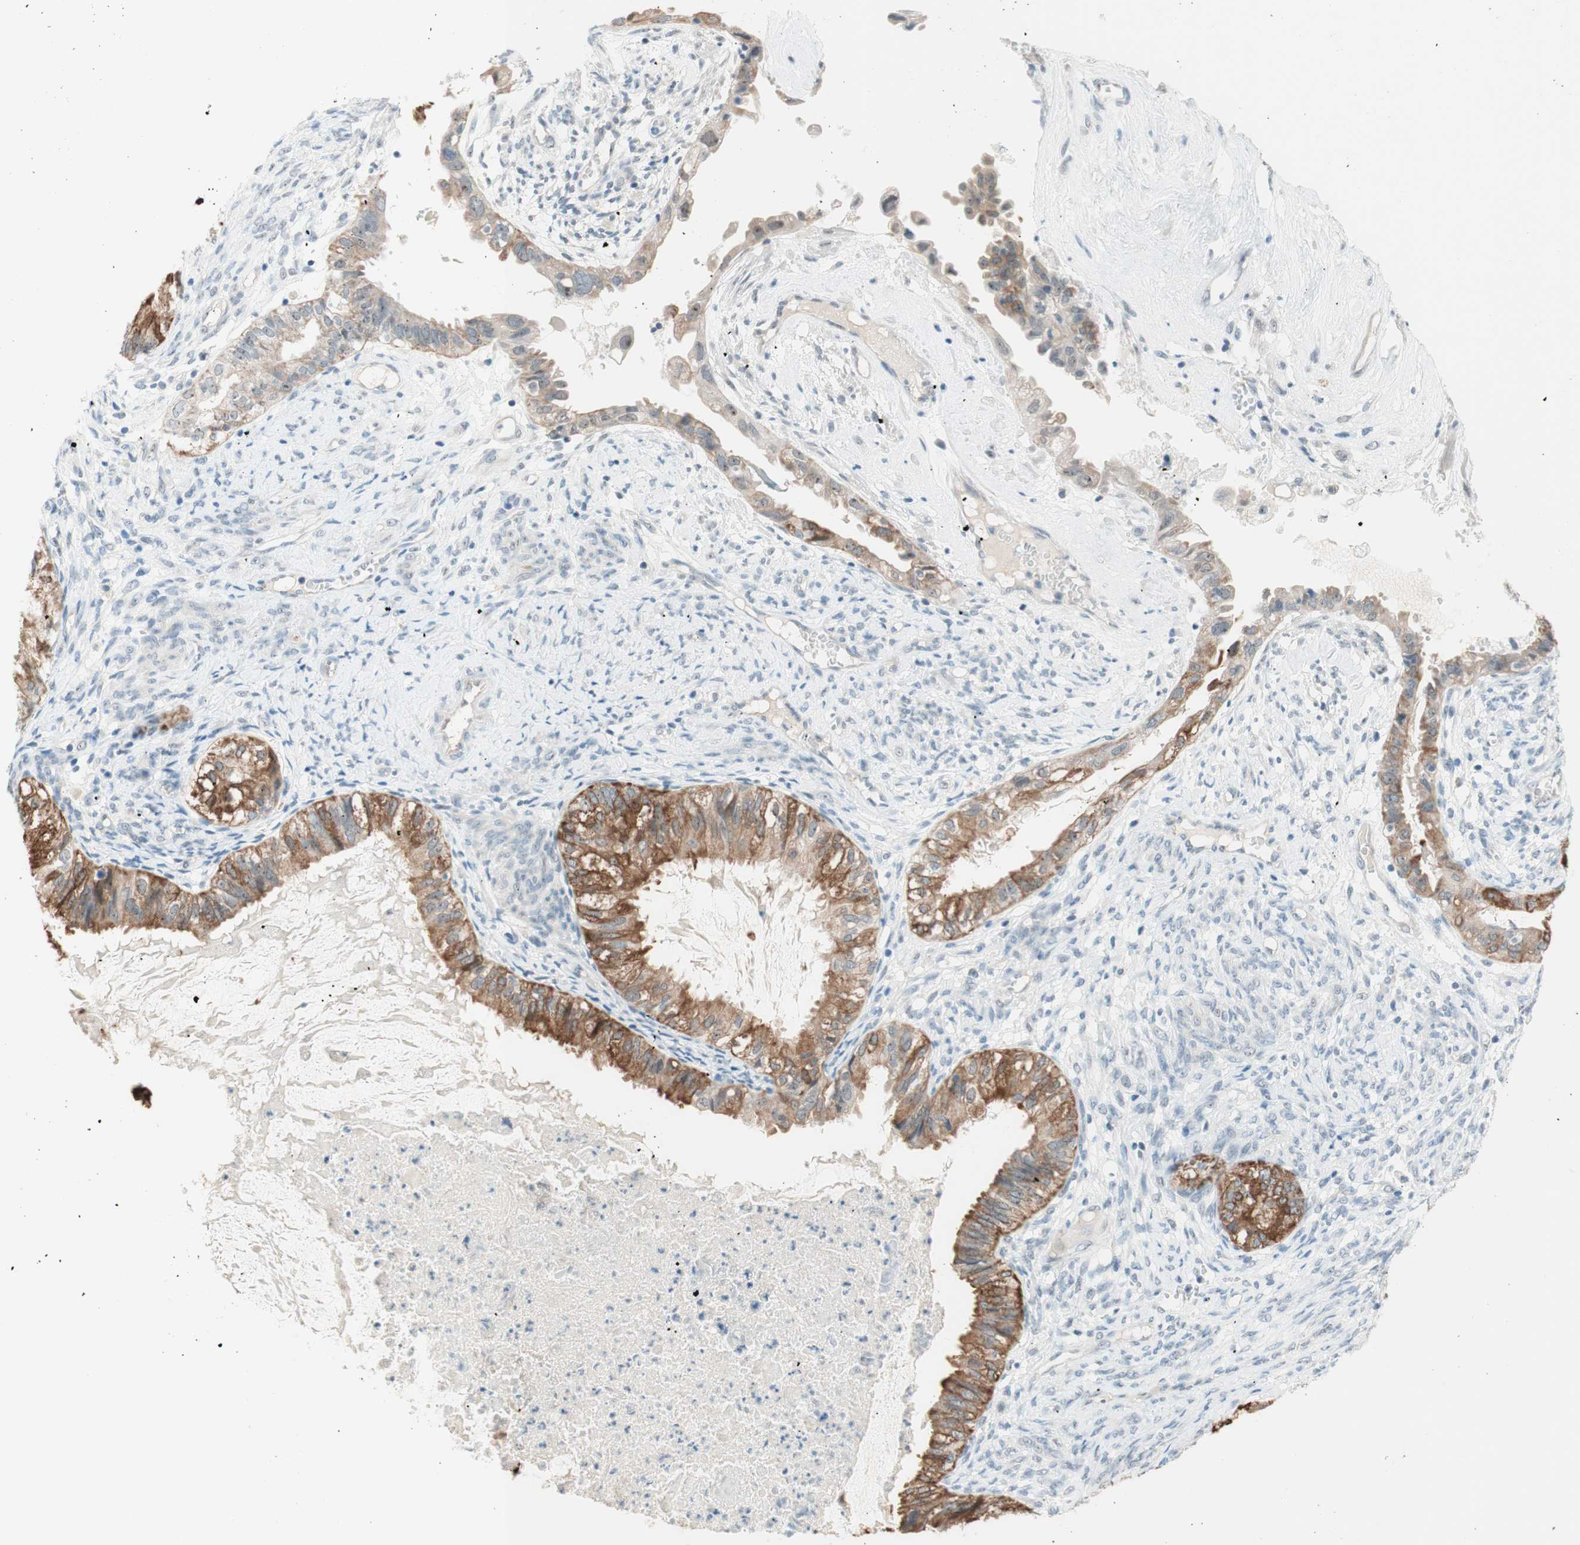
{"staining": {"intensity": "moderate", "quantity": "25%-75%", "location": "cytoplasmic/membranous"}, "tissue": "cervical cancer", "cell_type": "Tumor cells", "image_type": "cancer", "snomed": [{"axis": "morphology", "description": "Normal tissue, NOS"}, {"axis": "morphology", "description": "Adenocarcinoma, NOS"}, {"axis": "topography", "description": "Cervix"}, {"axis": "topography", "description": "Endometrium"}], "caption": "A brown stain highlights moderate cytoplasmic/membranous expression of a protein in cervical adenocarcinoma tumor cells.", "gene": "JPH1", "patient": {"sex": "female", "age": 86}}